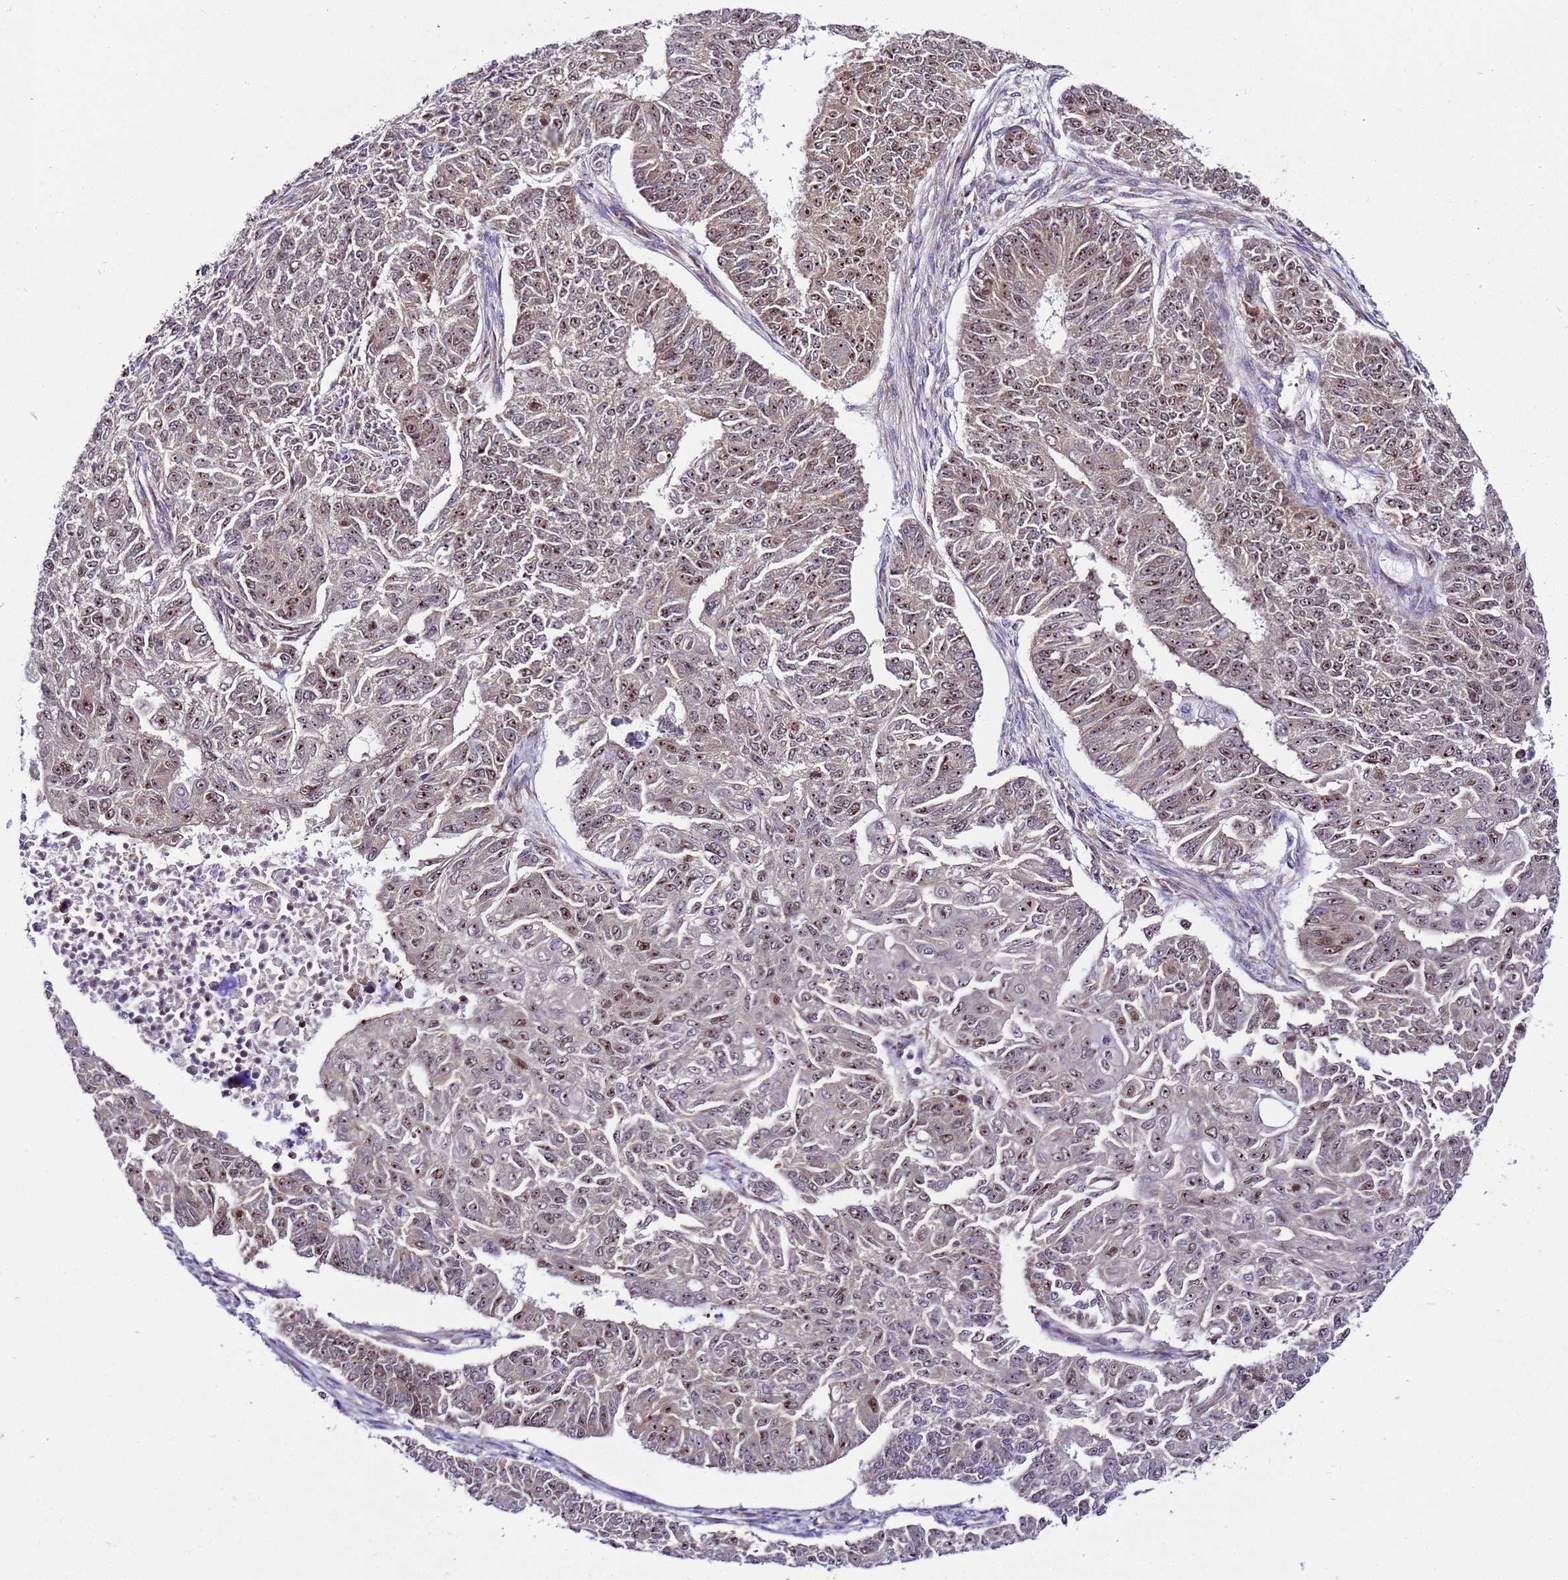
{"staining": {"intensity": "moderate", "quantity": "25%-75%", "location": "nuclear"}, "tissue": "endometrial cancer", "cell_type": "Tumor cells", "image_type": "cancer", "snomed": [{"axis": "morphology", "description": "Adenocarcinoma, NOS"}, {"axis": "topography", "description": "Endometrium"}], "caption": "Immunohistochemical staining of endometrial adenocarcinoma reveals moderate nuclear protein positivity in approximately 25%-75% of tumor cells.", "gene": "SLX4IP", "patient": {"sex": "female", "age": 32}}